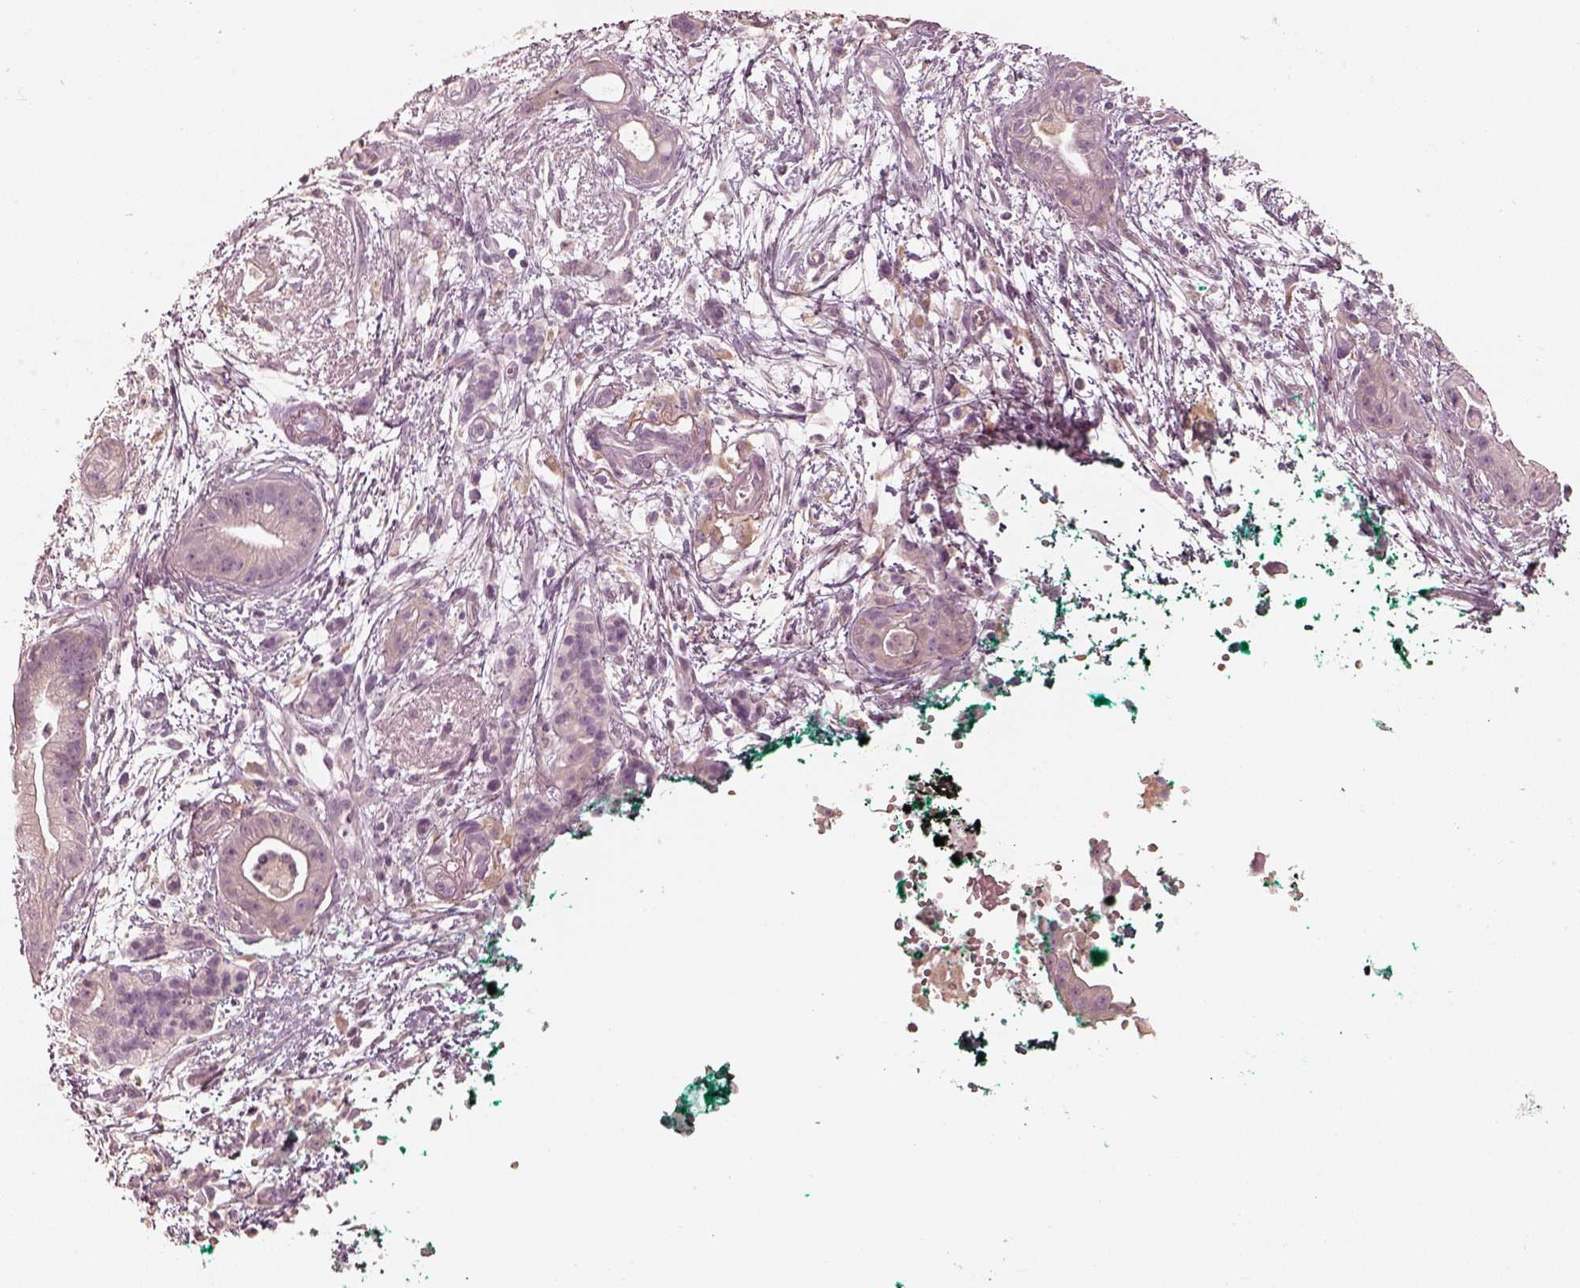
{"staining": {"intensity": "negative", "quantity": "none", "location": "none"}, "tissue": "pancreatic cancer", "cell_type": "Tumor cells", "image_type": "cancer", "snomed": [{"axis": "morphology", "description": "Normal tissue, NOS"}, {"axis": "morphology", "description": "Adenocarcinoma, NOS"}, {"axis": "topography", "description": "Lymph node"}, {"axis": "topography", "description": "Pancreas"}], "caption": "There is no significant positivity in tumor cells of pancreatic cancer. Brightfield microscopy of immunohistochemistry (IHC) stained with DAB (3,3'-diaminobenzidine) (brown) and hematoxylin (blue), captured at high magnification.", "gene": "FMNL2", "patient": {"sex": "female", "age": 58}}